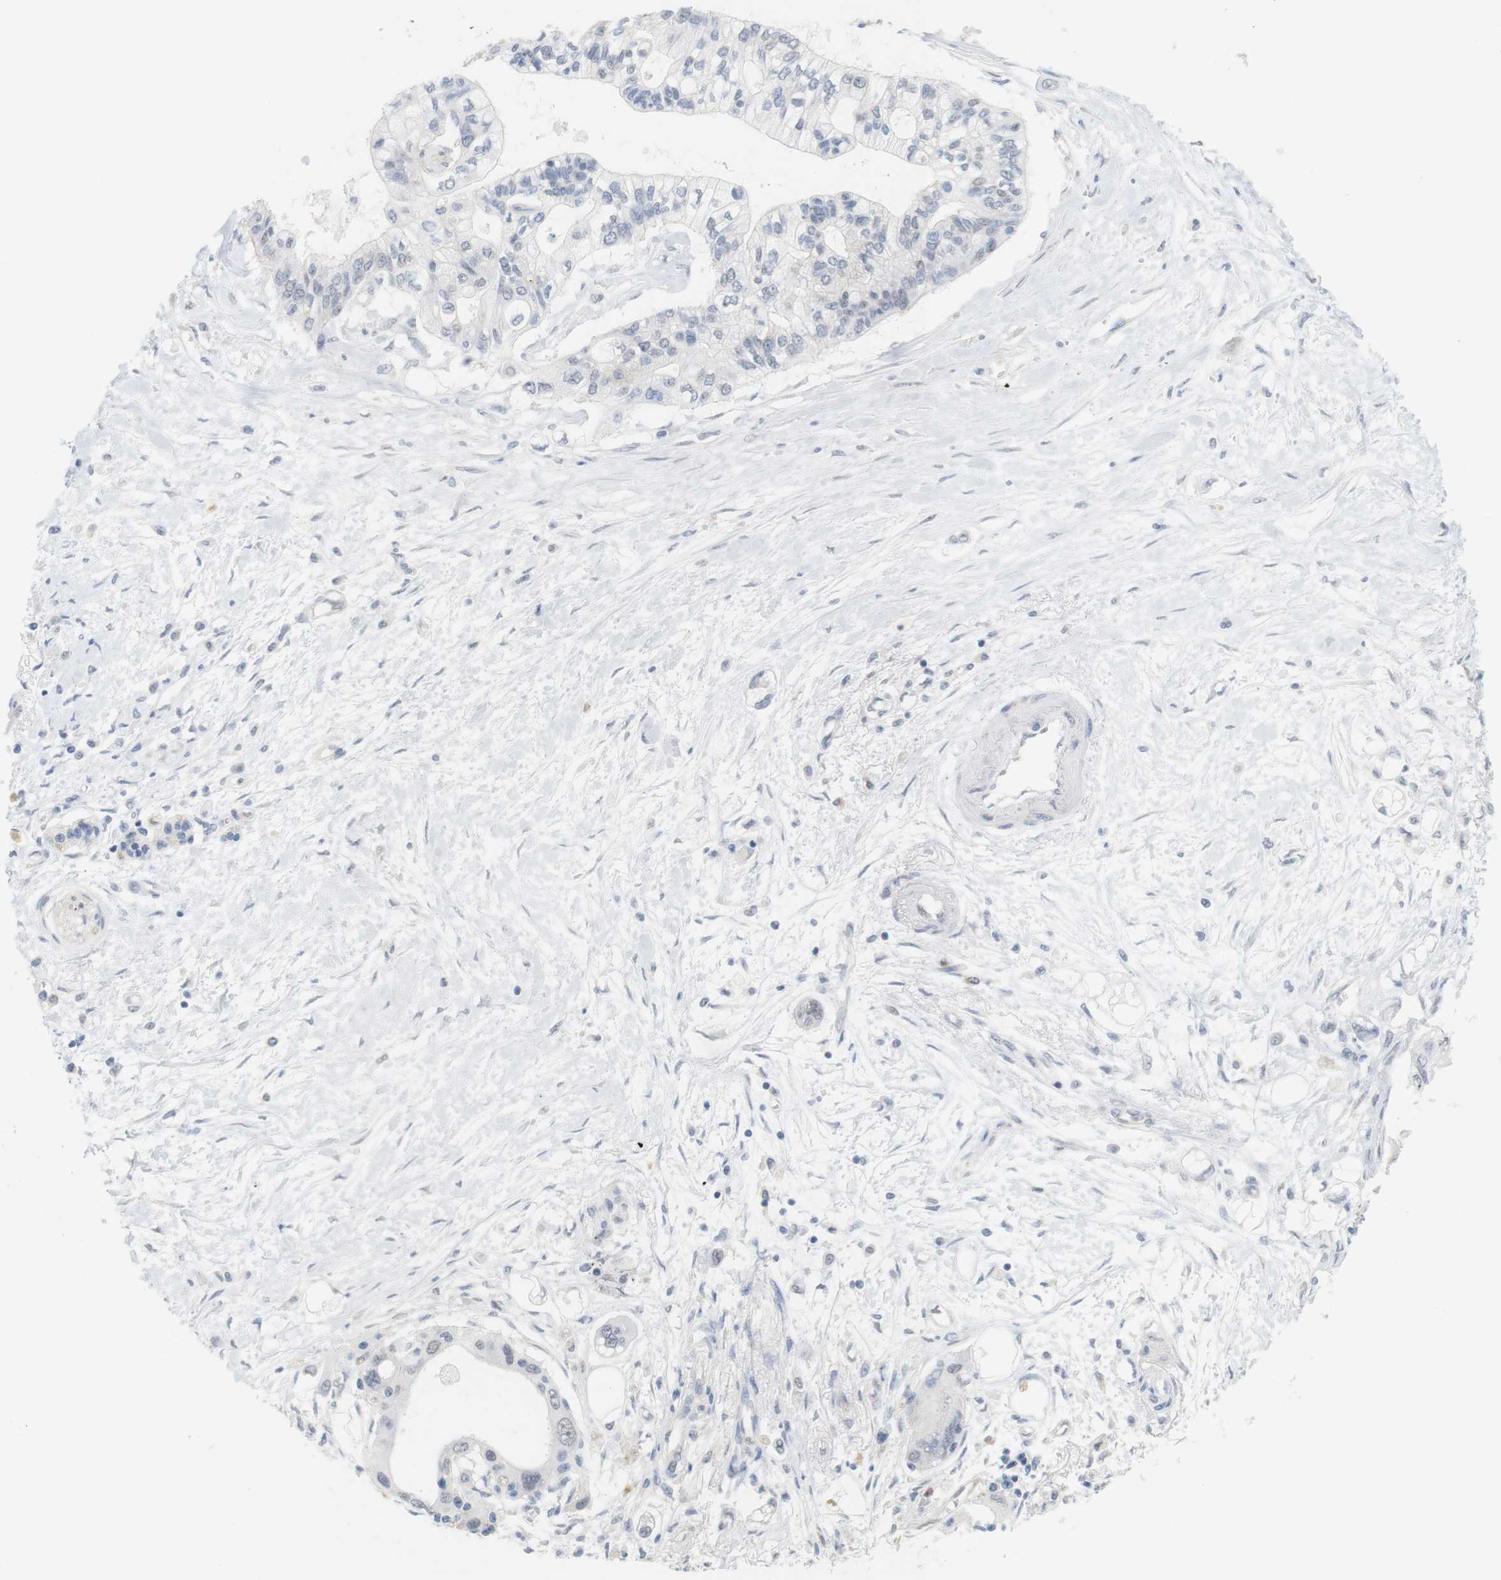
{"staining": {"intensity": "negative", "quantity": "none", "location": "none"}, "tissue": "pancreatic cancer", "cell_type": "Tumor cells", "image_type": "cancer", "snomed": [{"axis": "morphology", "description": "Adenocarcinoma, NOS"}, {"axis": "topography", "description": "Pancreas"}], "caption": "Tumor cells are negative for brown protein staining in pancreatic adenocarcinoma.", "gene": "OSR1", "patient": {"sex": "female", "age": 77}}